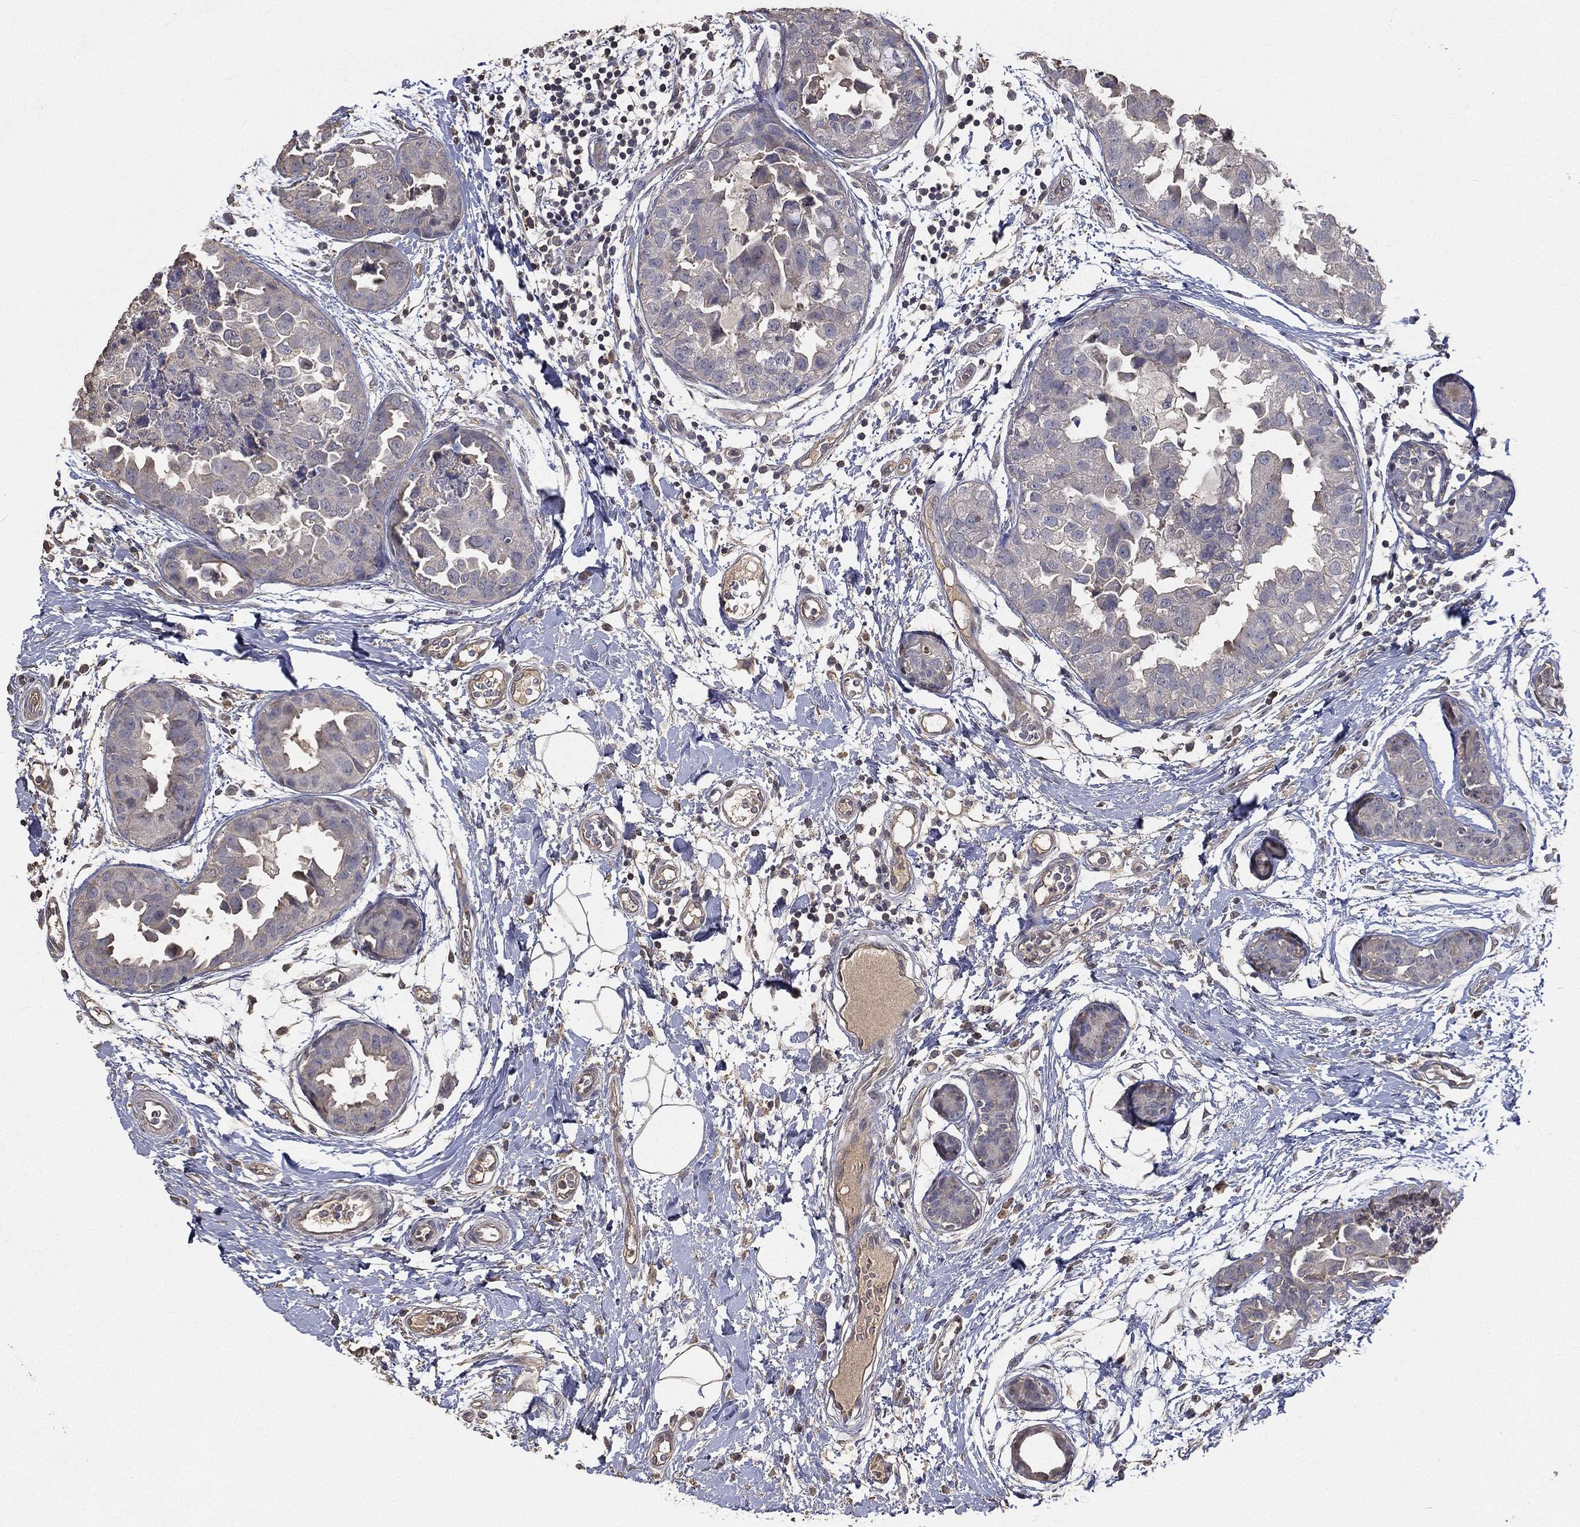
{"staining": {"intensity": "negative", "quantity": "none", "location": "none"}, "tissue": "breast cancer", "cell_type": "Tumor cells", "image_type": "cancer", "snomed": [{"axis": "morphology", "description": "Normal tissue, NOS"}, {"axis": "morphology", "description": "Duct carcinoma"}, {"axis": "topography", "description": "Breast"}], "caption": "There is no significant staining in tumor cells of breast cancer (infiltrating ductal carcinoma).", "gene": "SNAP25", "patient": {"sex": "female", "age": 40}}